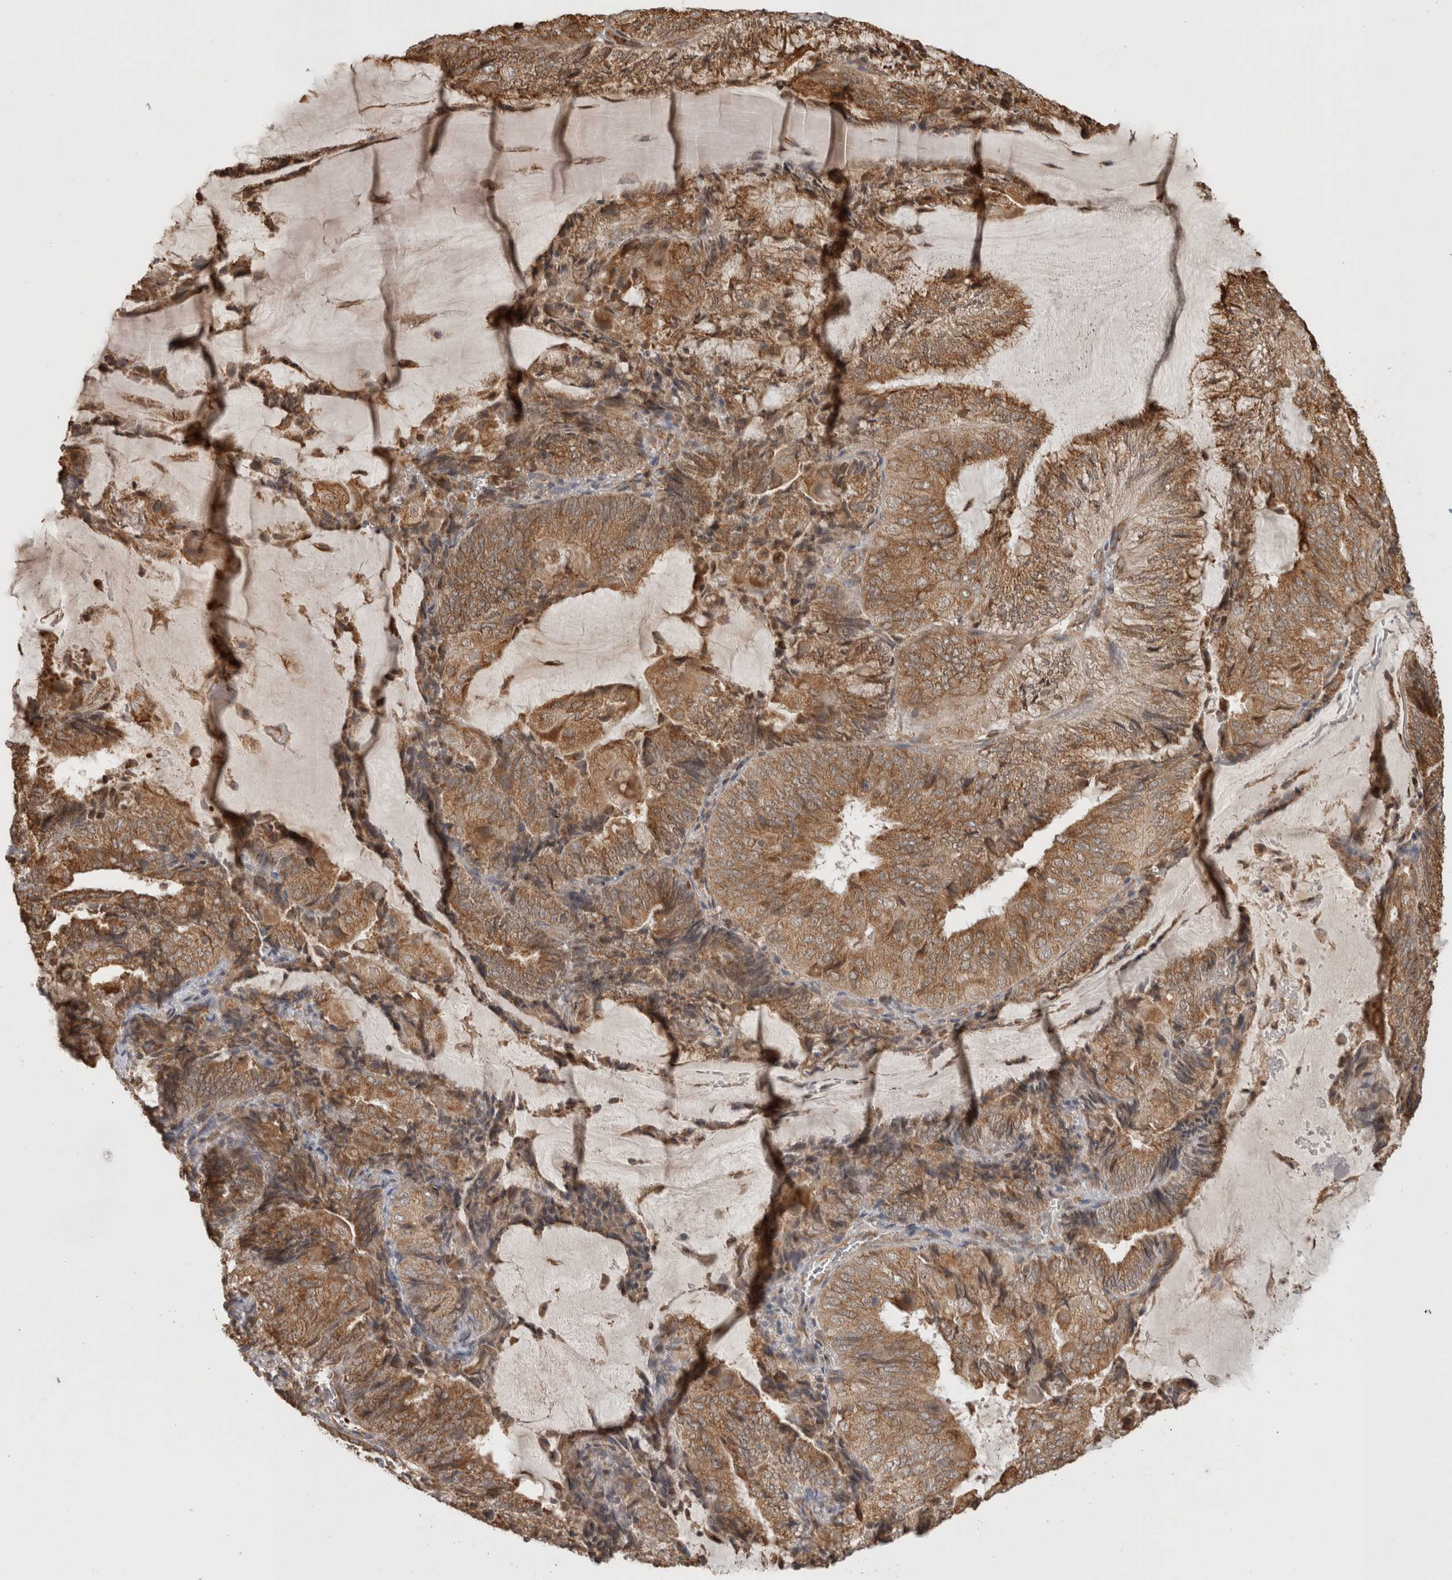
{"staining": {"intensity": "moderate", "quantity": ">75%", "location": "cytoplasmic/membranous"}, "tissue": "endometrial cancer", "cell_type": "Tumor cells", "image_type": "cancer", "snomed": [{"axis": "morphology", "description": "Adenocarcinoma, NOS"}, {"axis": "topography", "description": "Endometrium"}], "caption": "High-power microscopy captured an immunohistochemistry (IHC) histopathology image of endometrial cancer (adenocarcinoma), revealing moderate cytoplasmic/membranous expression in about >75% of tumor cells. (DAB (3,3'-diaminobenzidine) IHC, brown staining for protein, blue staining for nuclei).", "gene": "MS4A7", "patient": {"sex": "female", "age": 81}}